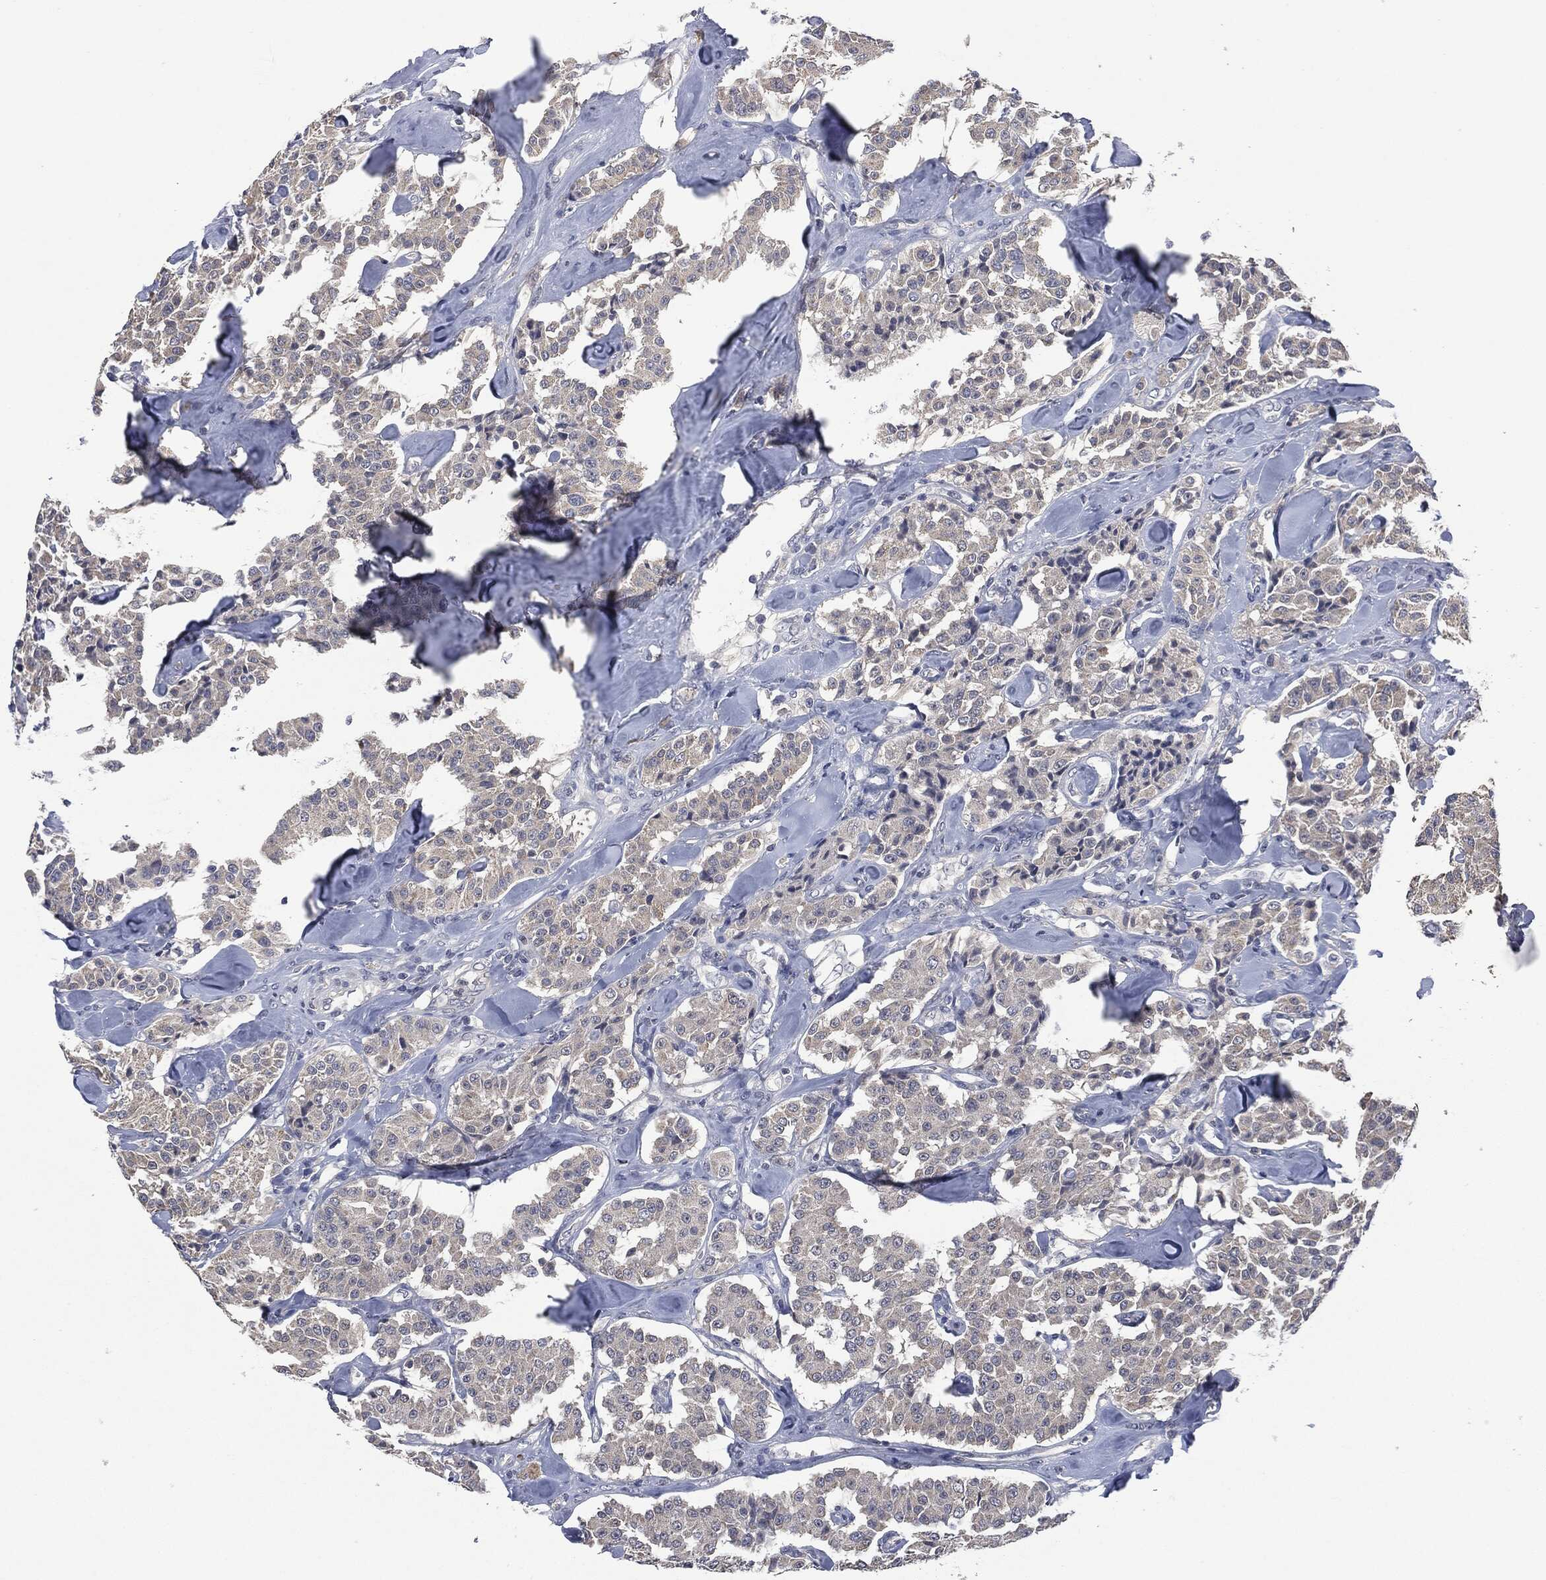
{"staining": {"intensity": "negative", "quantity": "none", "location": "none"}, "tissue": "carcinoid", "cell_type": "Tumor cells", "image_type": "cancer", "snomed": [{"axis": "morphology", "description": "Carcinoid, malignant, NOS"}, {"axis": "topography", "description": "Pancreas"}], "caption": "Carcinoid (malignant) was stained to show a protein in brown. There is no significant positivity in tumor cells.", "gene": "IL1RN", "patient": {"sex": "male", "age": 41}}